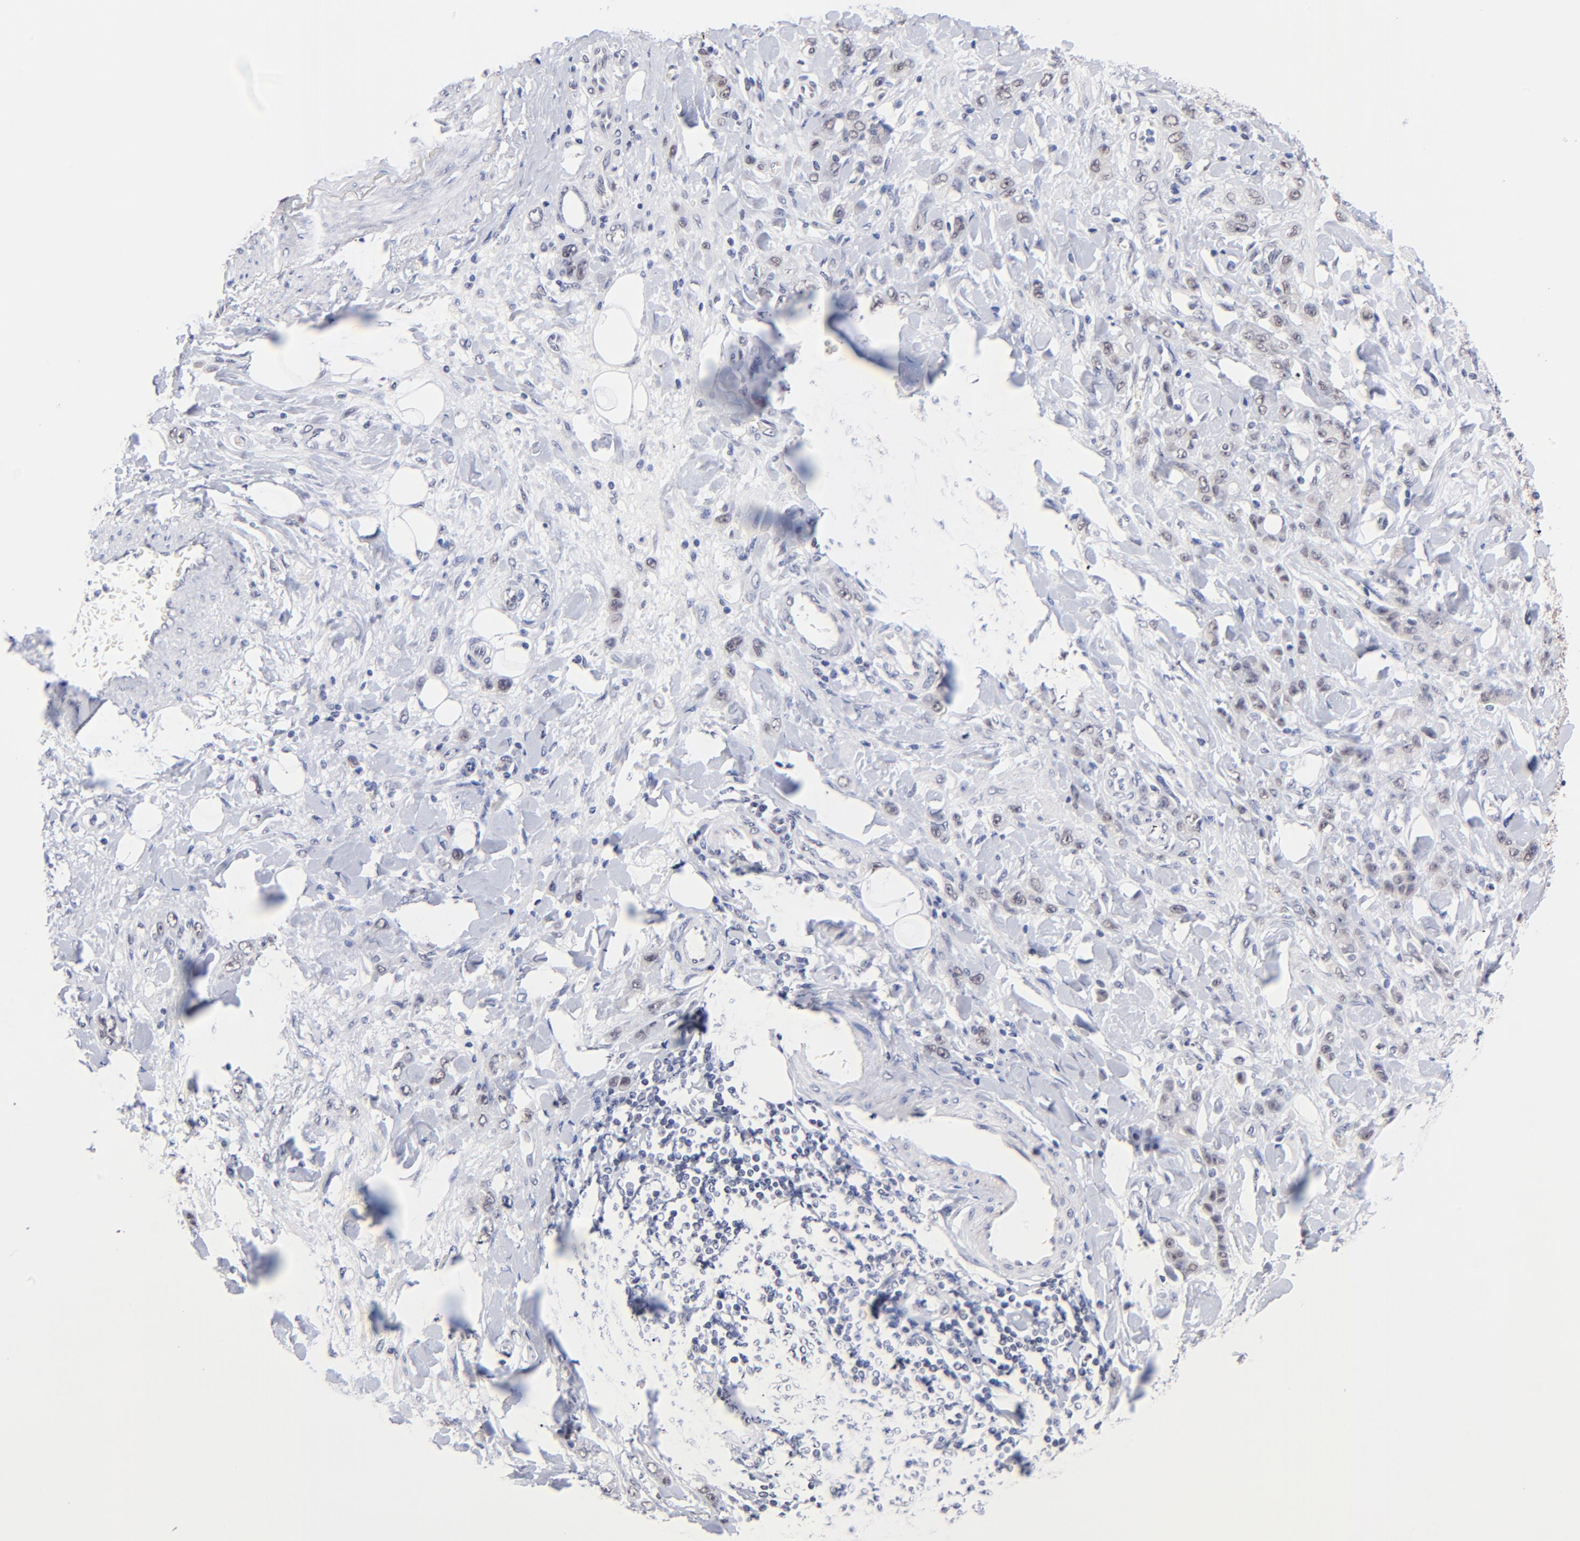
{"staining": {"intensity": "weak", "quantity": ">75%", "location": "nuclear"}, "tissue": "stomach cancer", "cell_type": "Tumor cells", "image_type": "cancer", "snomed": [{"axis": "morphology", "description": "Normal tissue, NOS"}, {"axis": "morphology", "description": "Adenocarcinoma, NOS"}, {"axis": "topography", "description": "Stomach"}], "caption": "Protein expression analysis of human stomach cancer (adenocarcinoma) reveals weak nuclear staining in about >75% of tumor cells. (Stains: DAB in brown, nuclei in blue, Microscopy: brightfield microscopy at high magnification).", "gene": "ZNF74", "patient": {"sex": "male", "age": 82}}